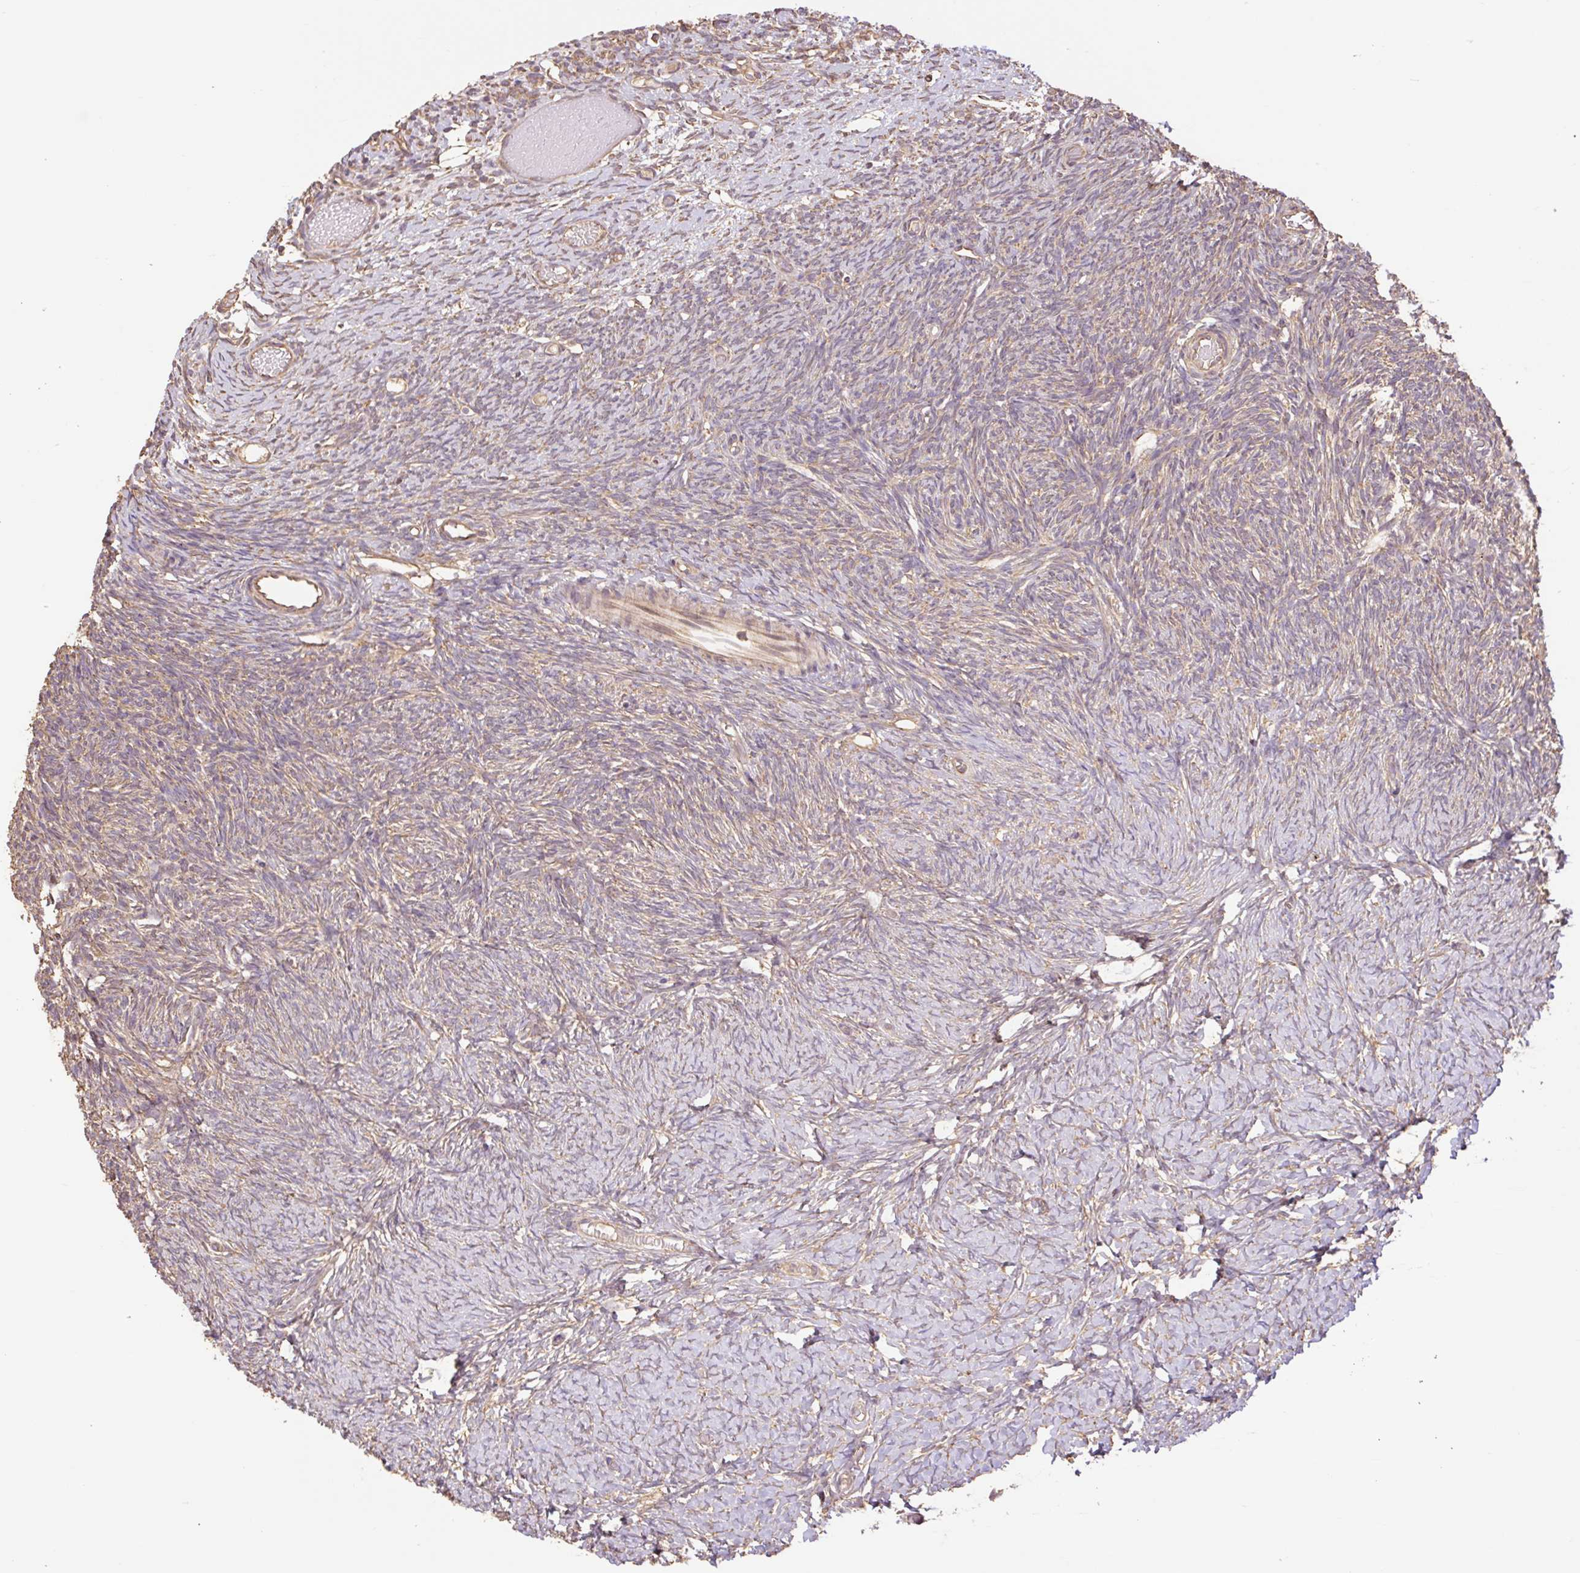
{"staining": {"intensity": "weak", "quantity": ">75%", "location": "cytoplasmic/membranous"}, "tissue": "ovary", "cell_type": "Follicle cells", "image_type": "normal", "snomed": [{"axis": "morphology", "description": "Normal tissue, NOS"}, {"axis": "topography", "description": "Ovary"}], "caption": "Follicle cells reveal low levels of weak cytoplasmic/membranous staining in approximately >75% of cells in normal ovary.", "gene": "DESI1", "patient": {"sex": "female", "age": 39}}